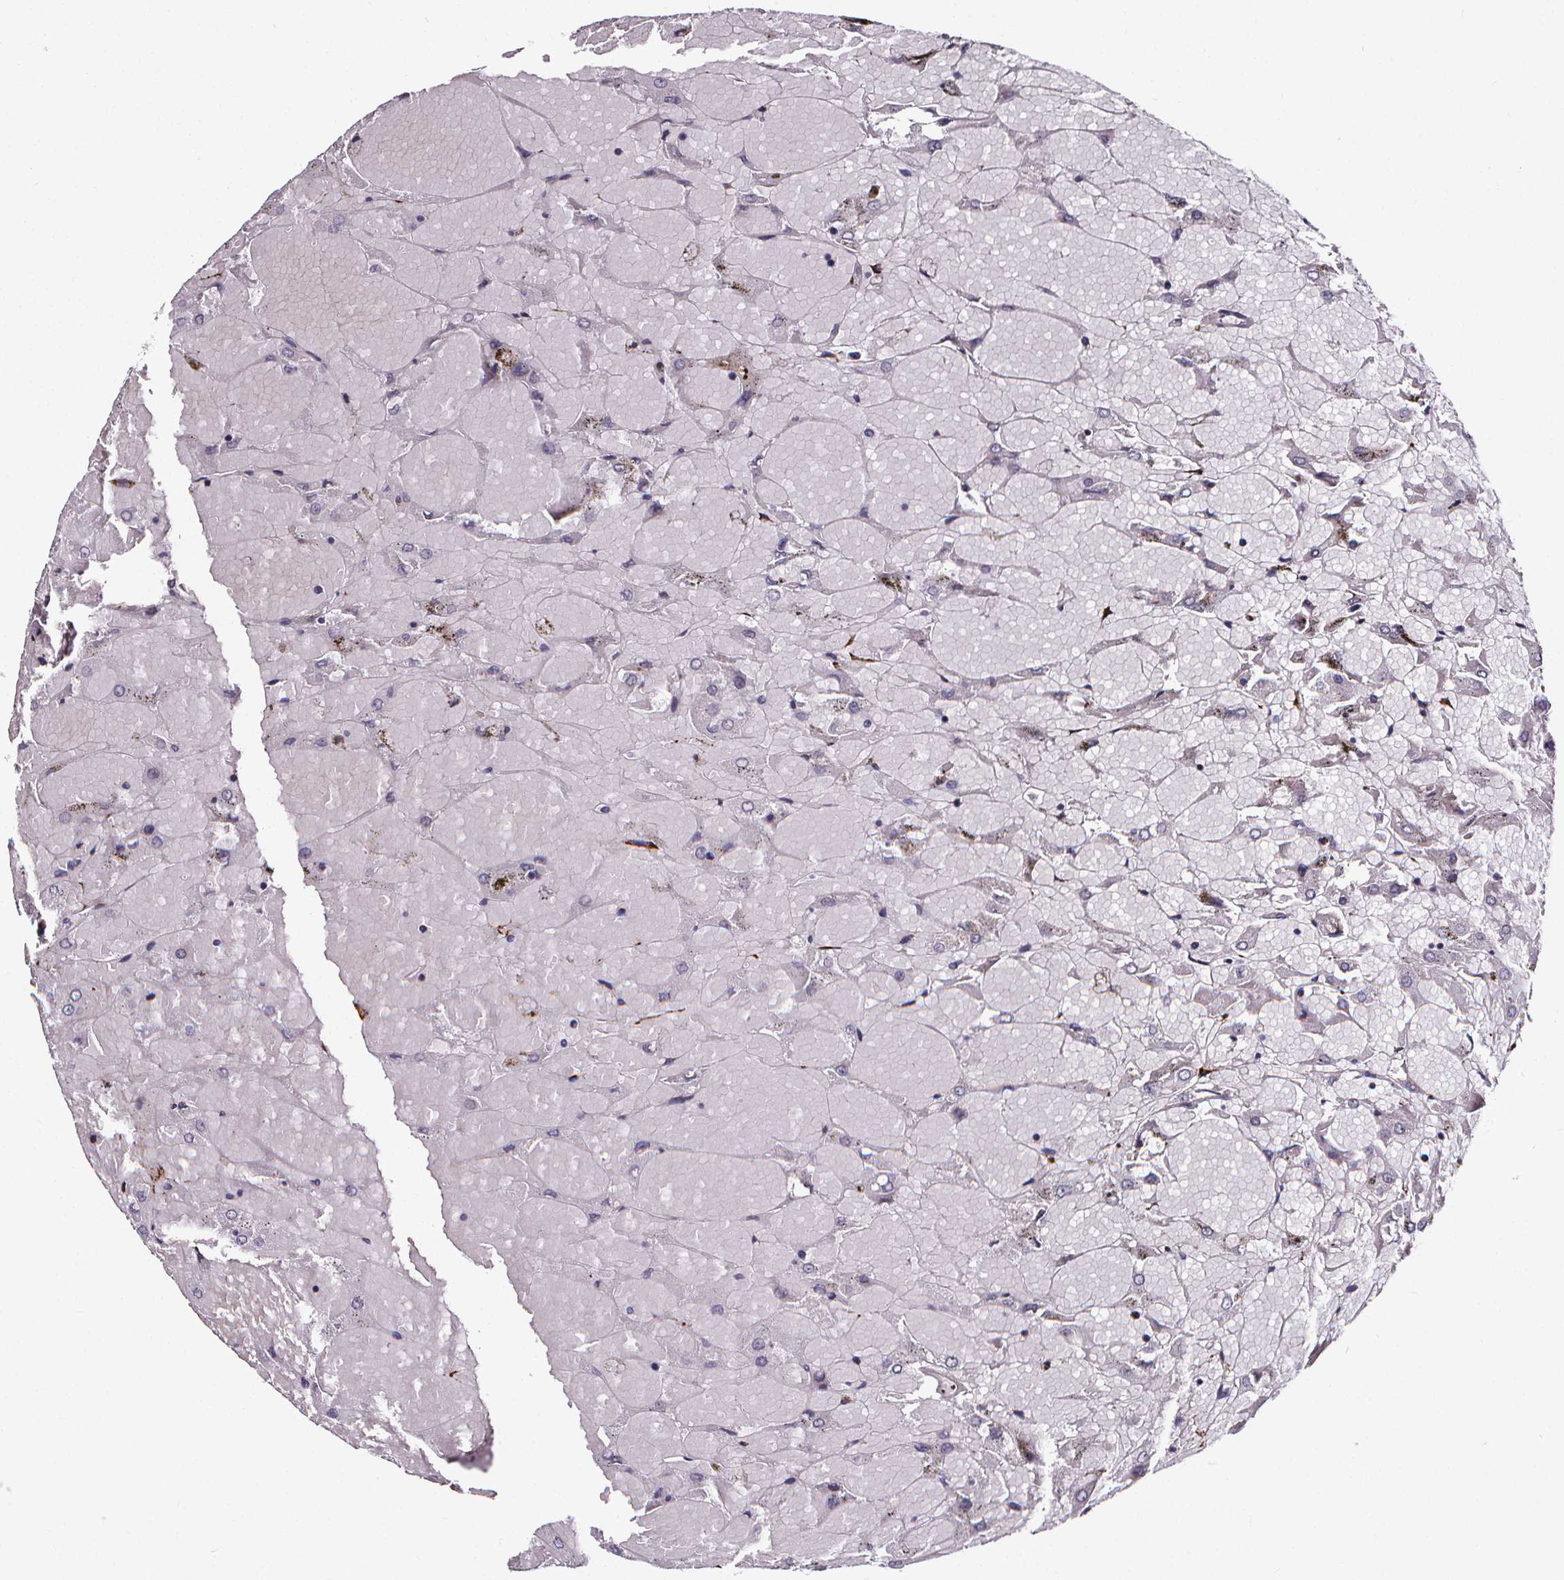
{"staining": {"intensity": "negative", "quantity": "none", "location": "none"}, "tissue": "renal cancer", "cell_type": "Tumor cells", "image_type": "cancer", "snomed": [{"axis": "morphology", "description": "Adenocarcinoma, NOS"}, {"axis": "topography", "description": "Kidney"}], "caption": "Micrograph shows no significant protein positivity in tumor cells of renal cancer (adenocarcinoma). The staining was performed using DAB (3,3'-diaminobenzidine) to visualize the protein expression in brown, while the nuclei were stained in blue with hematoxylin (Magnification: 20x).", "gene": "AEBP1", "patient": {"sex": "male", "age": 72}}